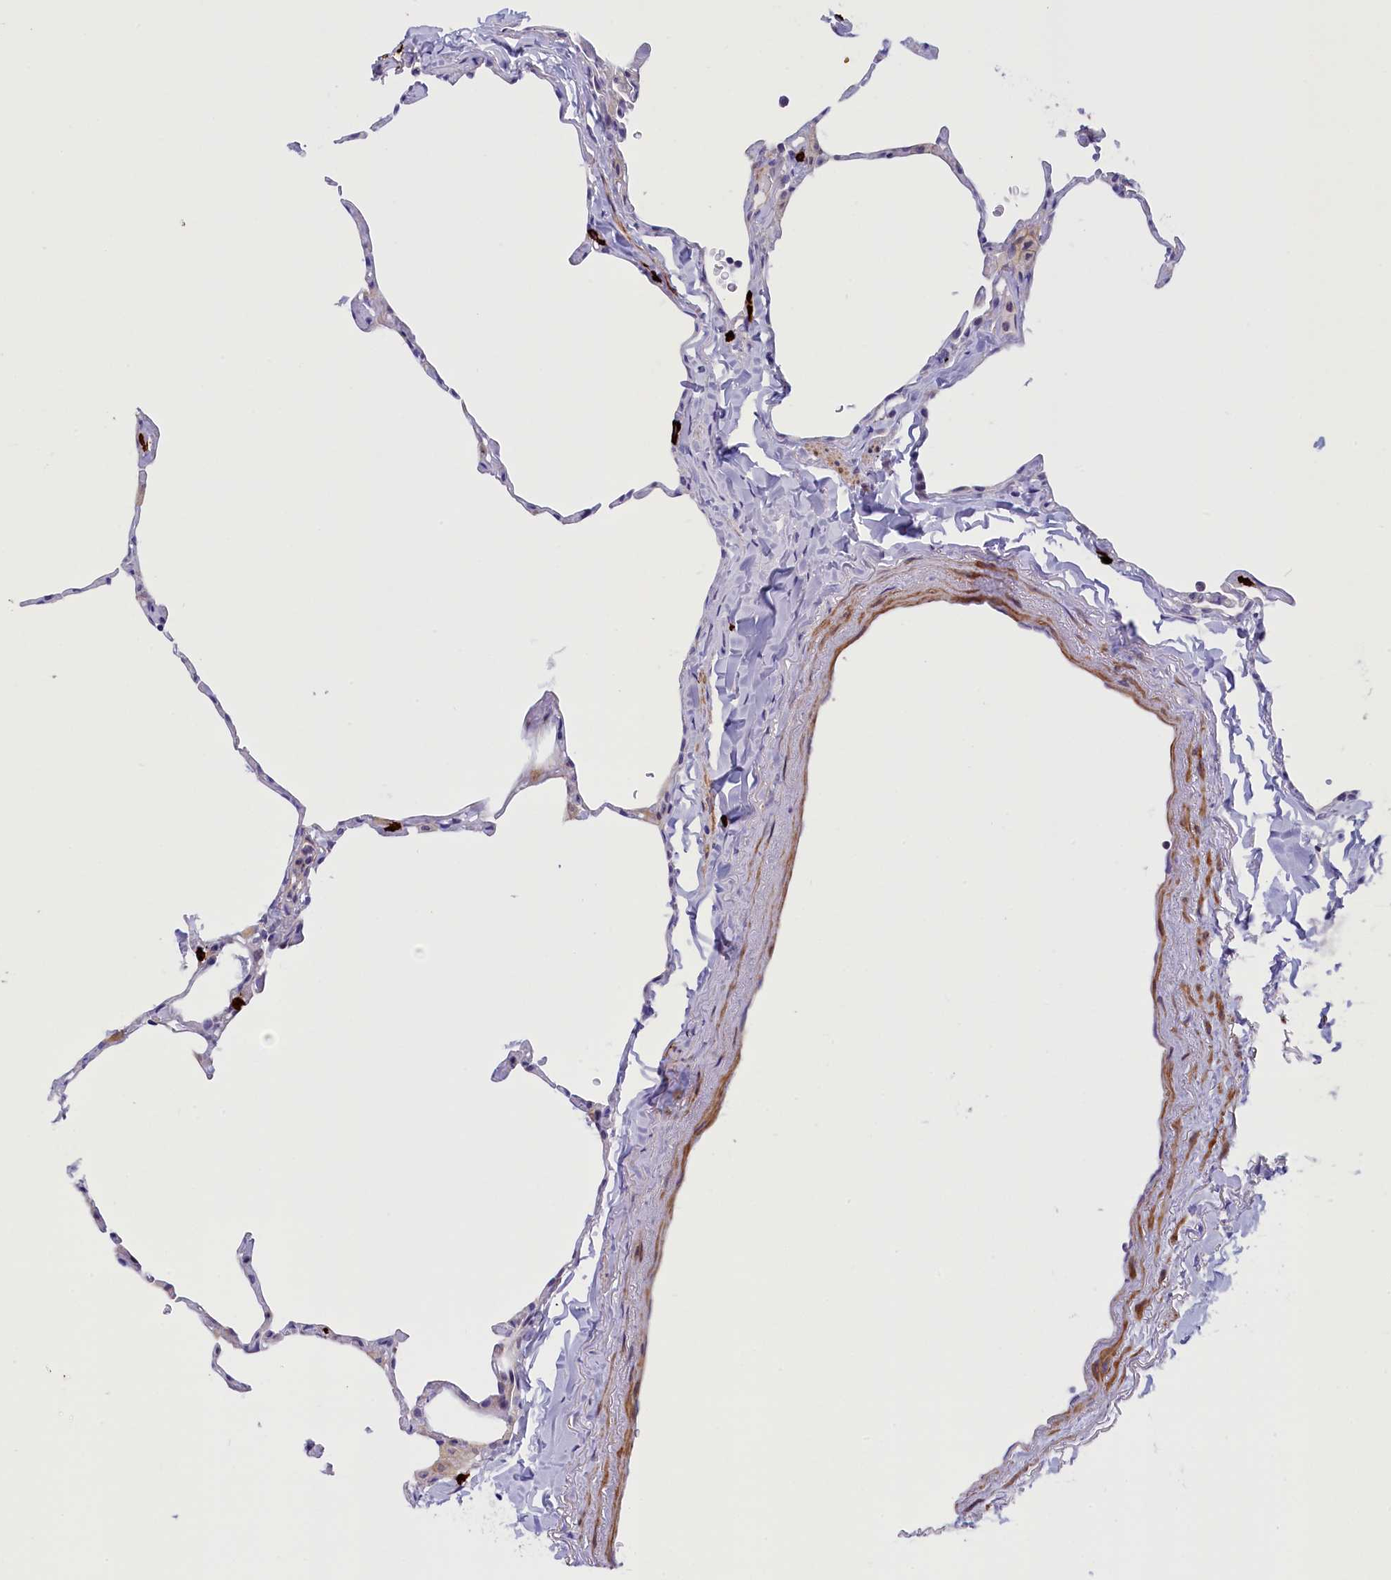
{"staining": {"intensity": "negative", "quantity": "none", "location": "none"}, "tissue": "lung", "cell_type": "Alveolar cells", "image_type": "normal", "snomed": [{"axis": "morphology", "description": "Normal tissue, NOS"}, {"axis": "topography", "description": "Lung"}], "caption": "This is a photomicrograph of immunohistochemistry (IHC) staining of normal lung, which shows no positivity in alveolar cells.", "gene": "RTTN", "patient": {"sex": "male", "age": 65}}